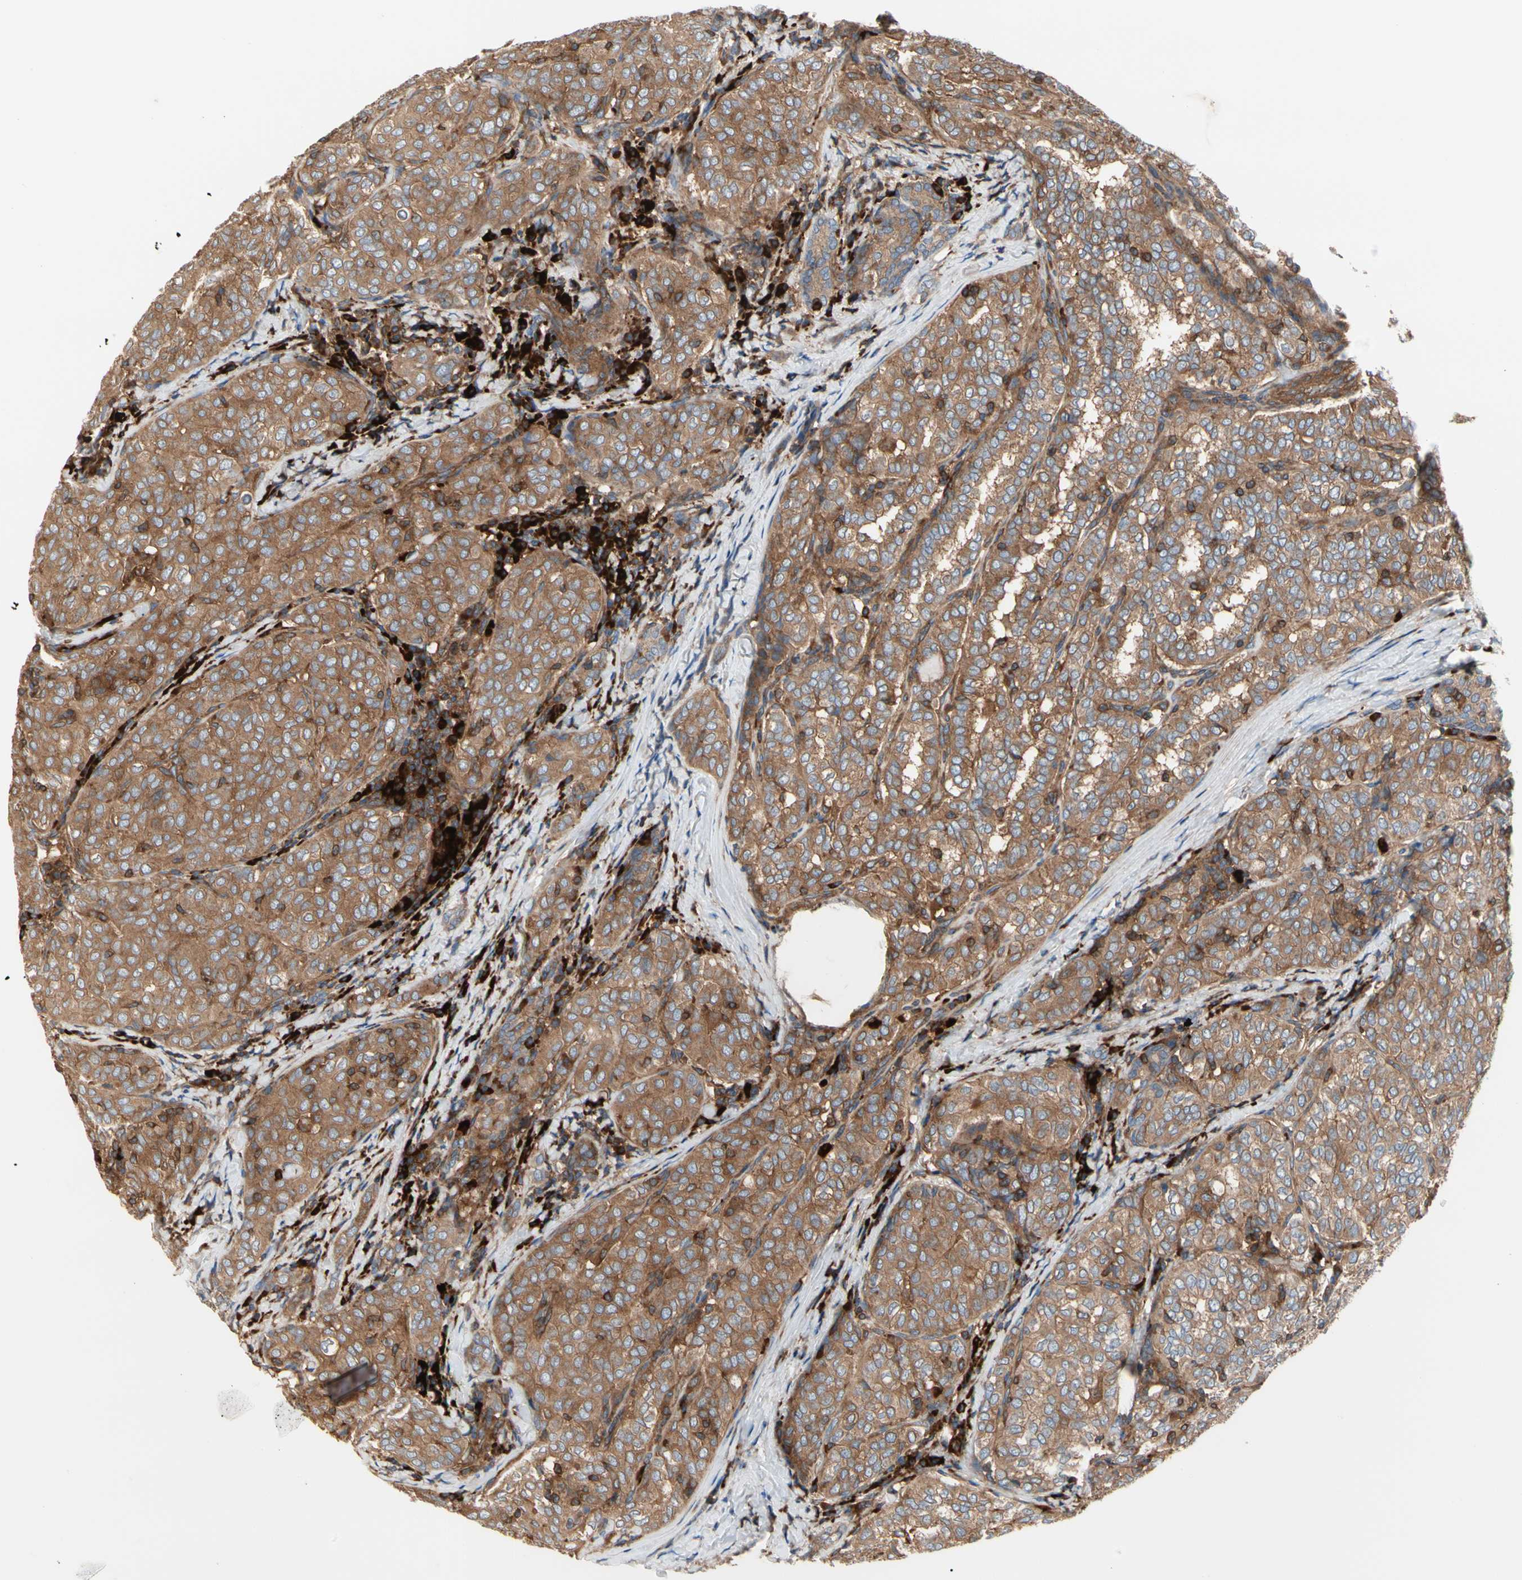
{"staining": {"intensity": "moderate", "quantity": ">75%", "location": "cytoplasmic/membranous"}, "tissue": "thyroid cancer", "cell_type": "Tumor cells", "image_type": "cancer", "snomed": [{"axis": "morphology", "description": "Normal tissue, NOS"}, {"axis": "morphology", "description": "Papillary adenocarcinoma, NOS"}, {"axis": "topography", "description": "Thyroid gland"}], "caption": "A brown stain highlights moderate cytoplasmic/membranous positivity of a protein in human thyroid cancer tumor cells. The staining was performed using DAB, with brown indicating positive protein expression. Nuclei are stained blue with hematoxylin.", "gene": "ROCK1", "patient": {"sex": "female", "age": 30}}